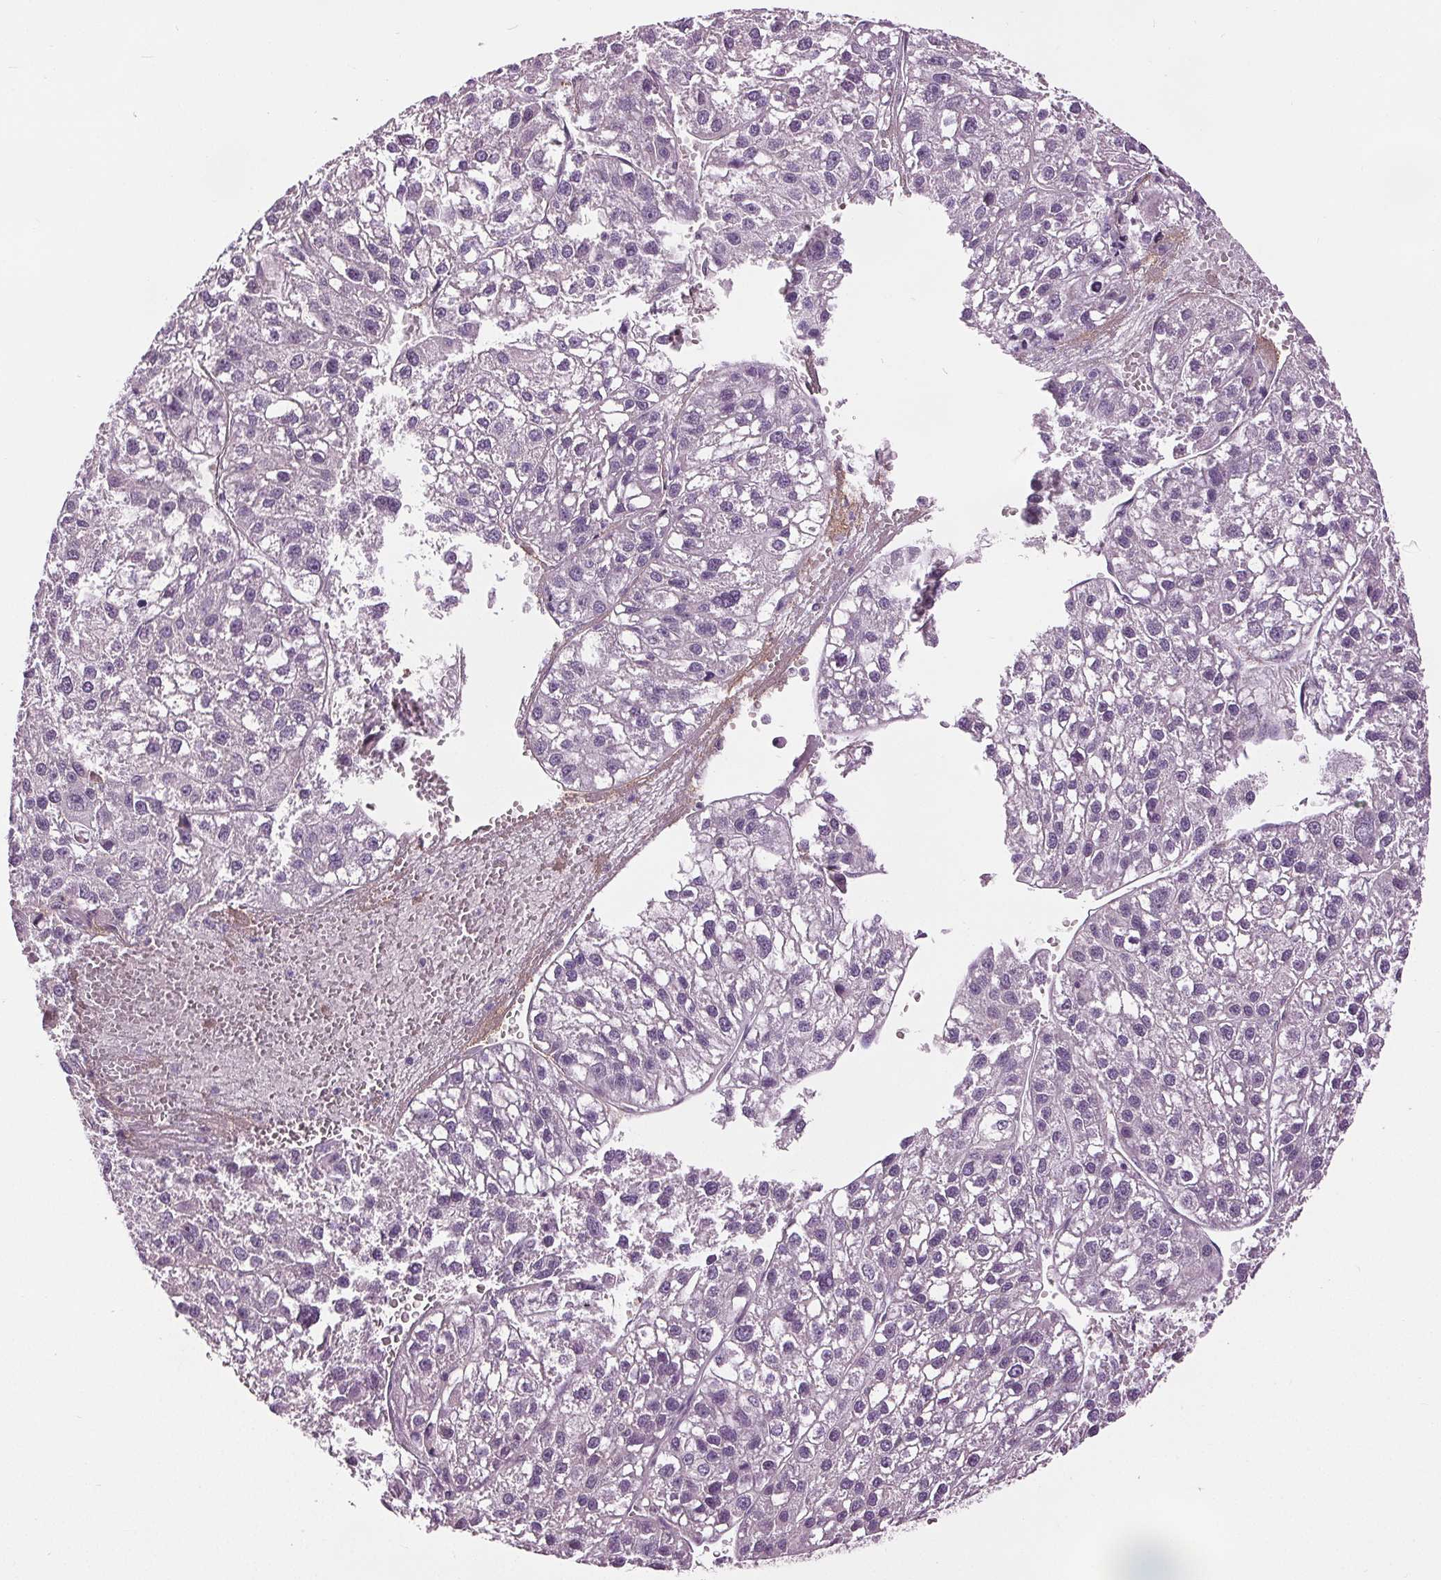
{"staining": {"intensity": "negative", "quantity": "none", "location": "none"}, "tissue": "liver cancer", "cell_type": "Tumor cells", "image_type": "cancer", "snomed": [{"axis": "morphology", "description": "Carcinoma, Hepatocellular, NOS"}, {"axis": "topography", "description": "Liver"}], "caption": "Immunohistochemical staining of hepatocellular carcinoma (liver) shows no significant staining in tumor cells. The staining was performed using DAB (3,3'-diaminobenzidine) to visualize the protein expression in brown, while the nuclei were stained in blue with hematoxylin (Magnification: 20x).", "gene": "RASA1", "patient": {"sex": "female", "age": 70}}